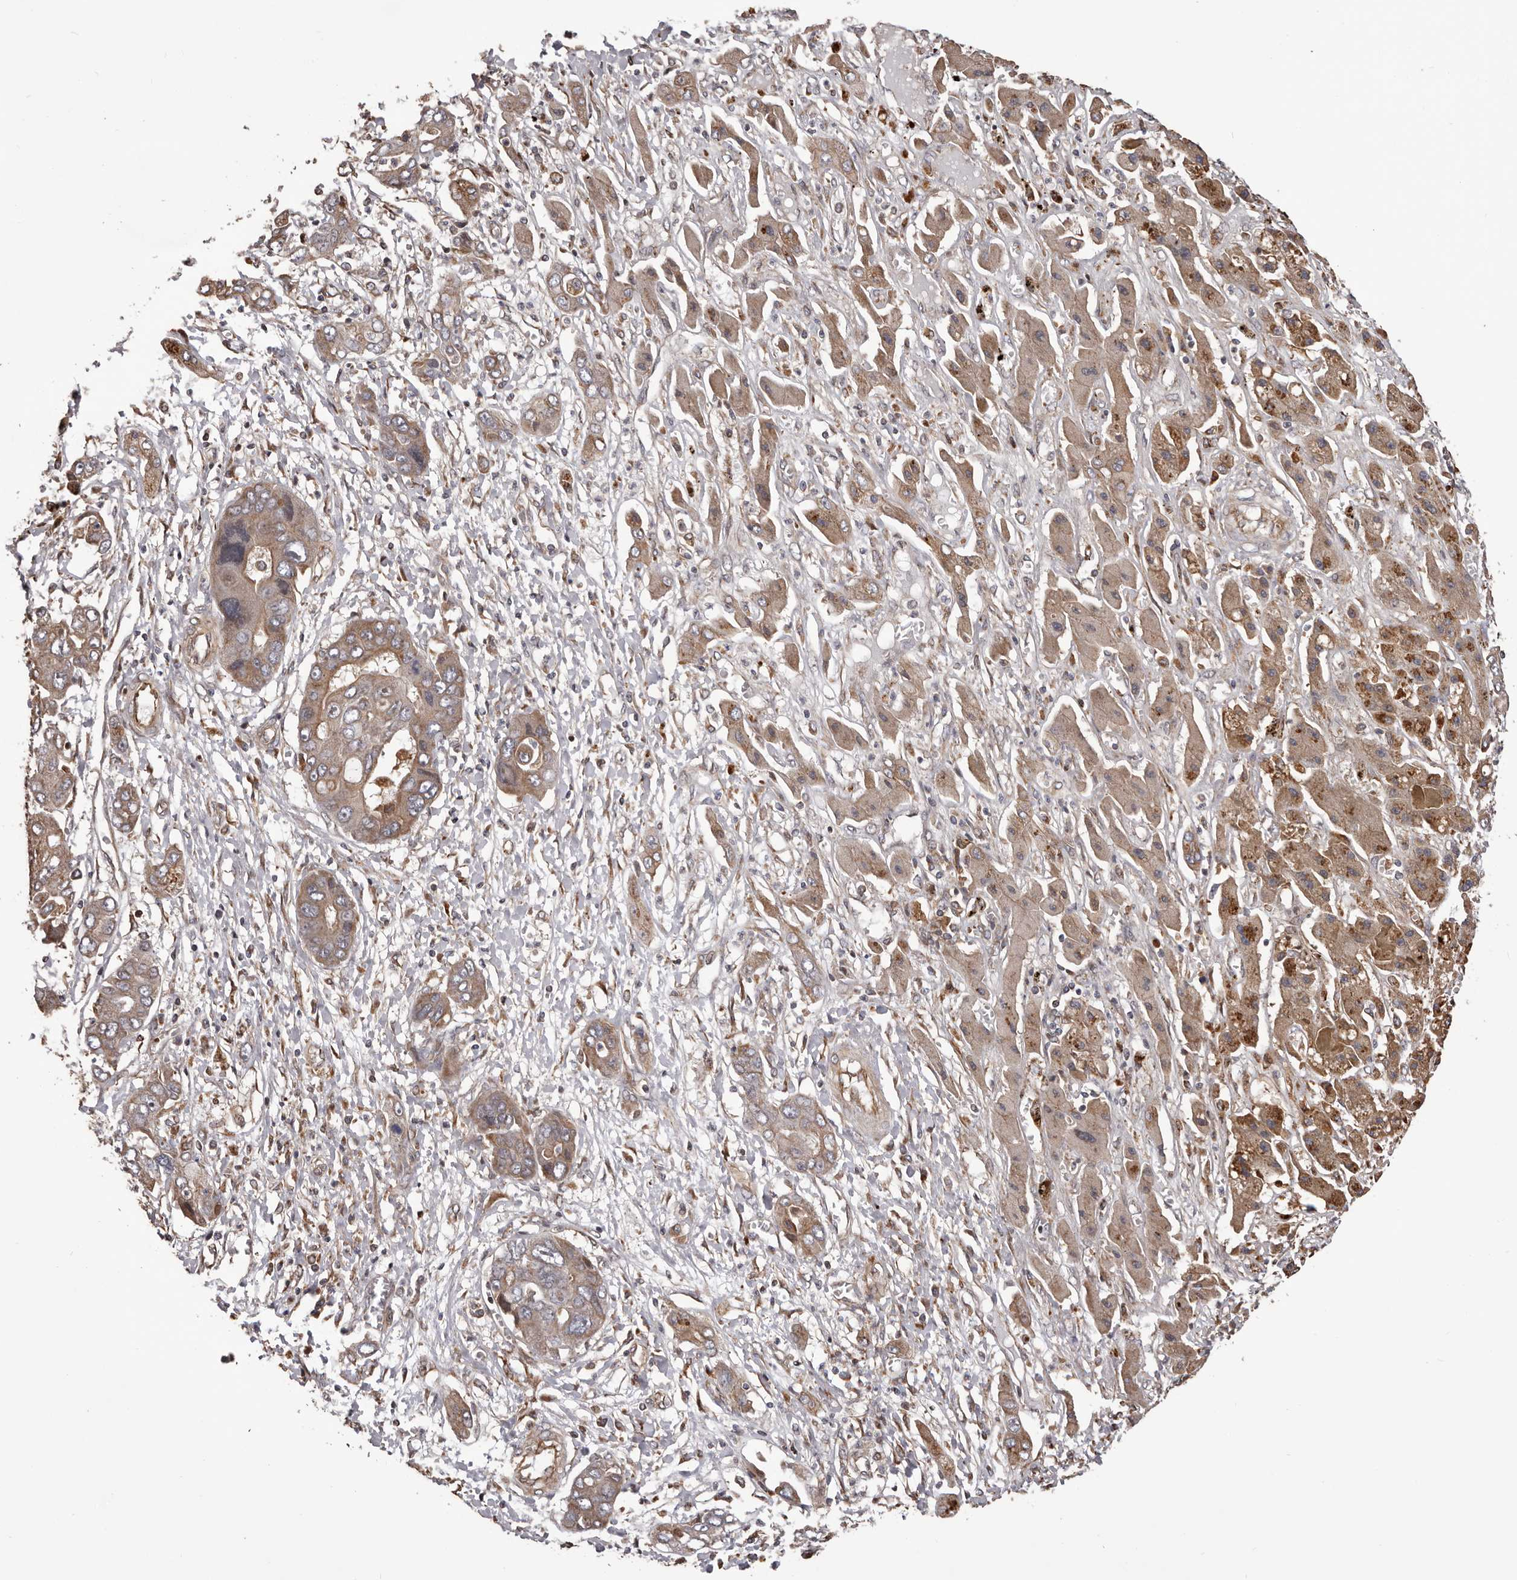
{"staining": {"intensity": "weak", "quantity": ">75%", "location": "cytoplasmic/membranous"}, "tissue": "liver cancer", "cell_type": "Tumor cells", "image_type": "cancer", "snomed": [{"axis": "morphology", "description": "Cholangiocarcinoma"}, {"axis": "topography", "description": "Liver"}], "caption": "The photomicrograph shows a brown stain indicating the presence of a protein in the cytoplasmic/membranous of tumor cells in liver cholangiocarcinoma. (DAB (3,3'-diaminobenzidine) IHC, brown staining for protein, blue staining for nuclei).", "gene": "CEP104", "patient": {"sex": "male", "age": 67}}